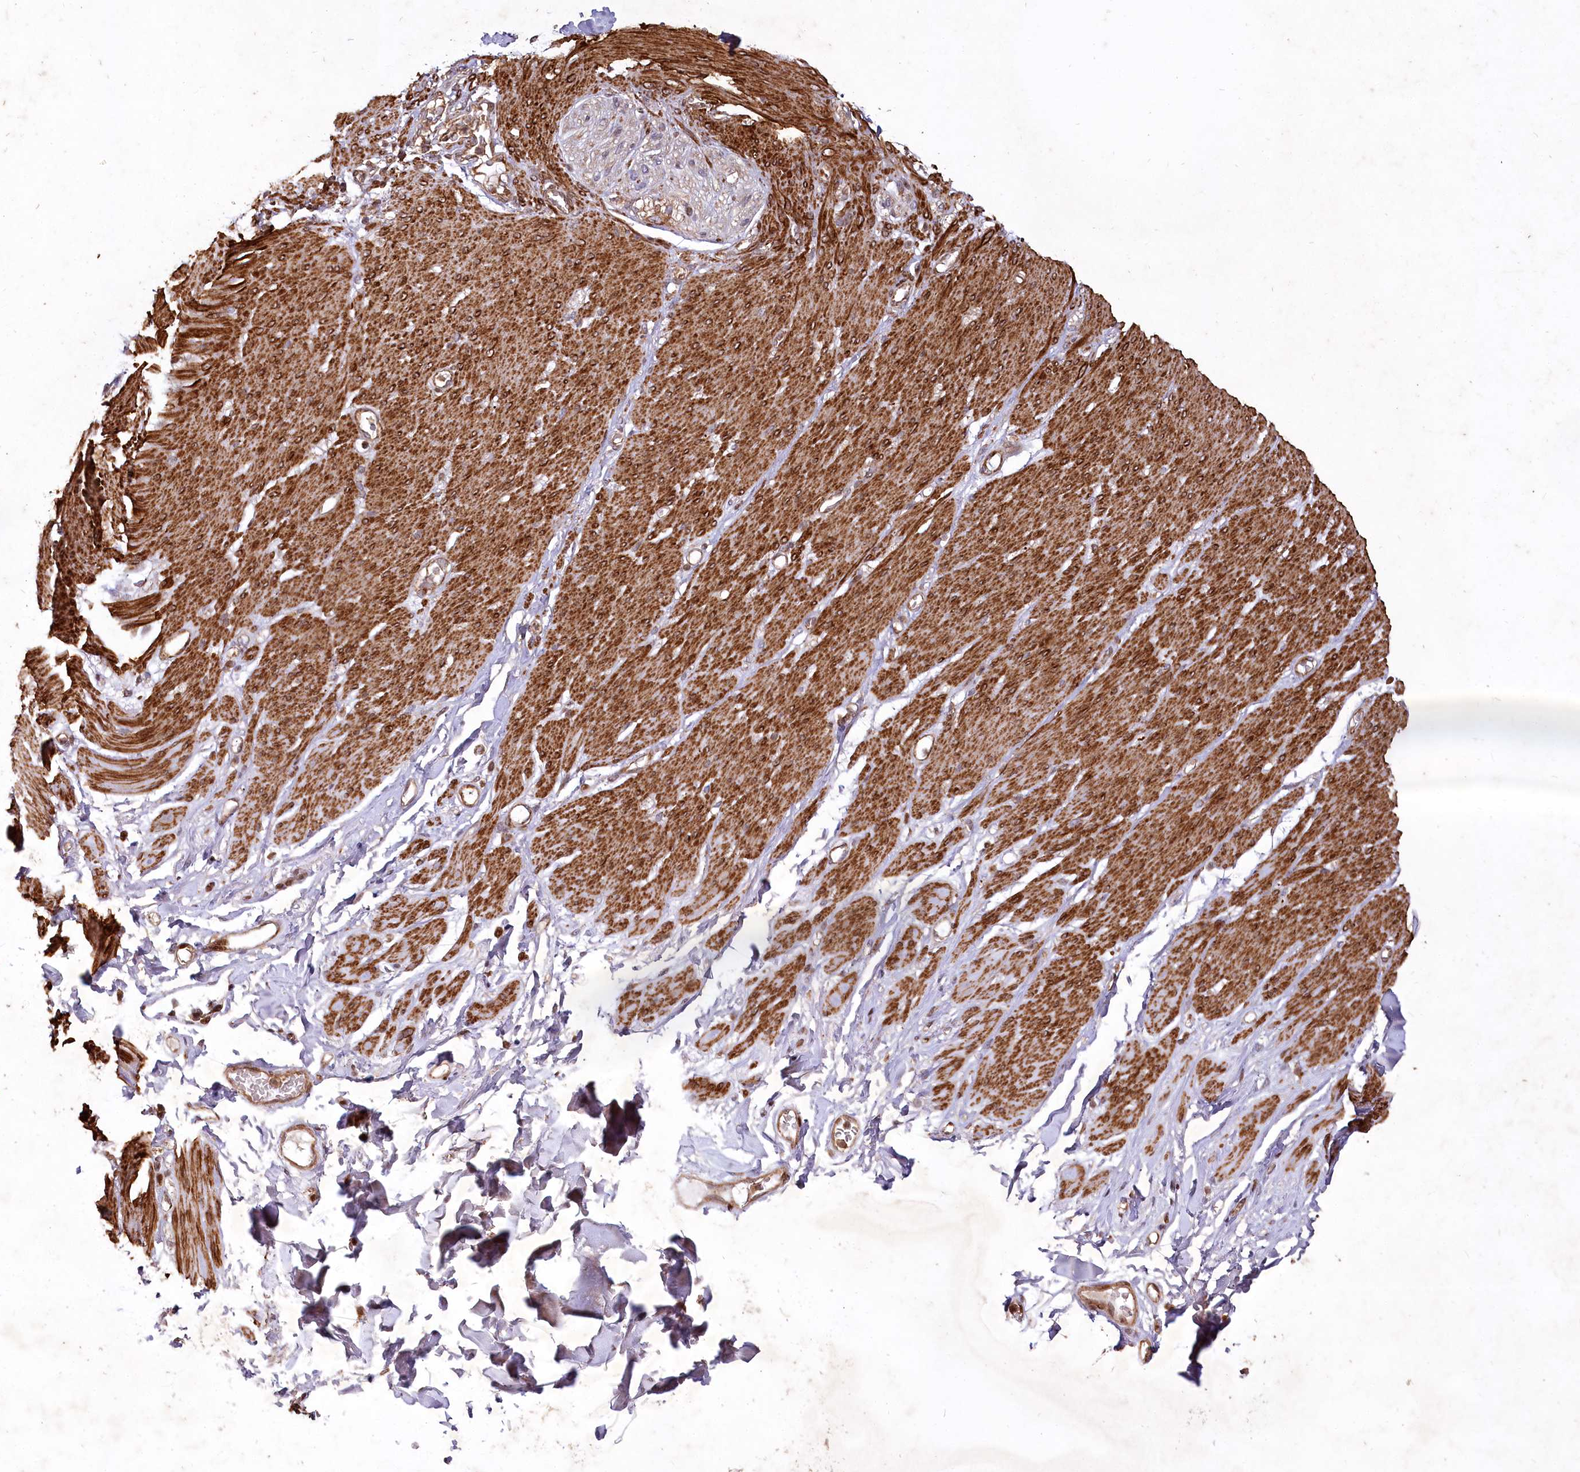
{"staining": {"intensity": "negative", "quantity": "none", "location": "none"}, "tissue": "adipose tissue", "cell_type": "Adipocytes", "image_type": "normal", "snomed": [{"axis": "morphology", "description": "Normal tissue, NOS"}, {"axis": "topography", "description": "Colon"}, {"axis": "topography", "description": "Peripheral nerve tissue"}], "caption": "A high-resolution image shows IHC staining of benign adipose tissue, which reveals no significant expression in adipocytes.", "gene": "PSTK", "patient": {"sex": "female", "age": 61}}